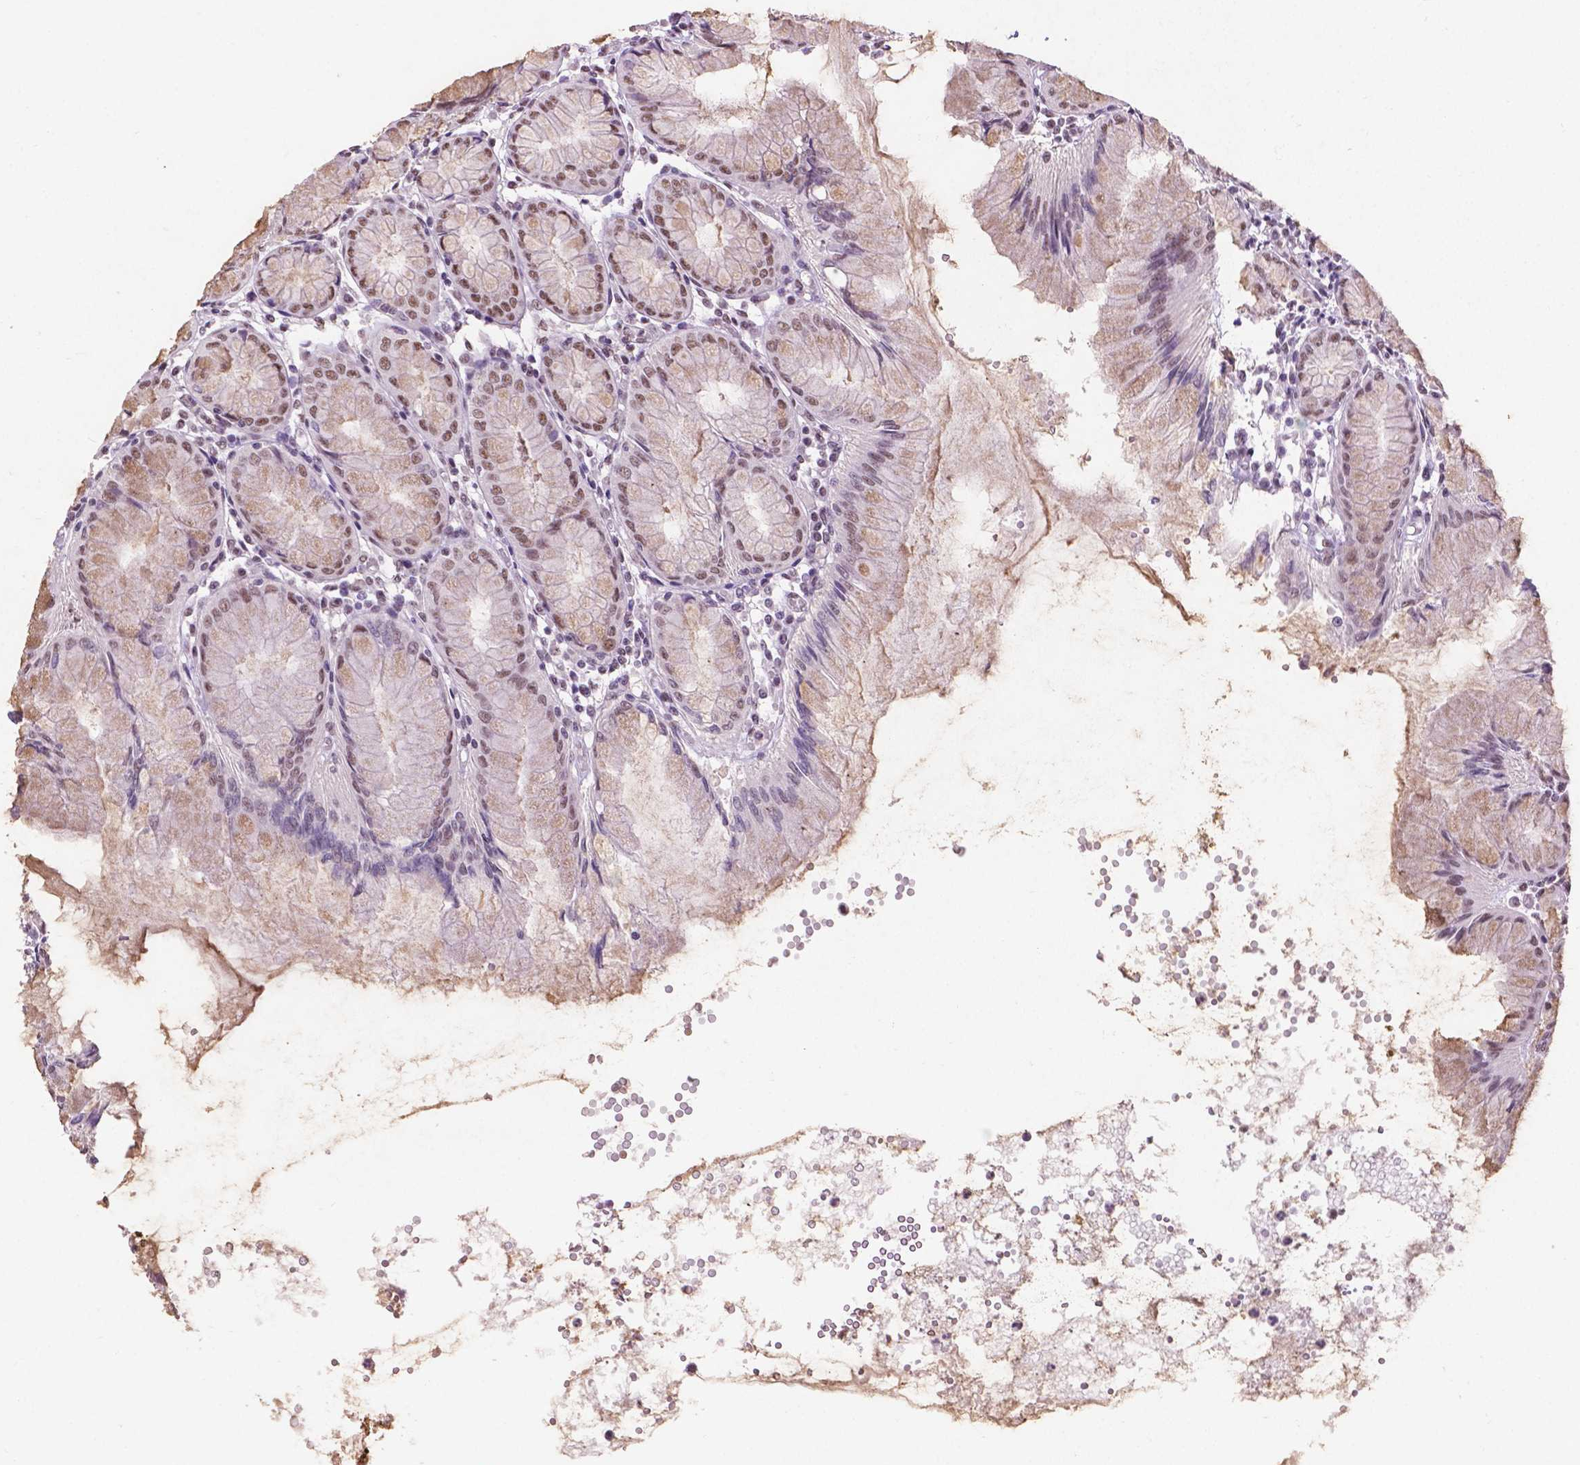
{"staining": {"intensity": "moderate", "quantity": "25%-75%", "location": "nuclear"}, "tissue": "stomach", "cell_type": "Glandular cells", "image_type": "normal", "snomed": [{"axis": "morphology", "description": "Normal tissue, NOS"}, {"axis": "topography", "description": "Stomach"}], "caption": "This histopathology image shows immunohistochemistry staining of unremarkable human stomach, with medium moderate nuclear expression in approximately 25%-75% of glandular cells.", "gene": "COIL", "patient": {"sex": "female", "age": 57}}